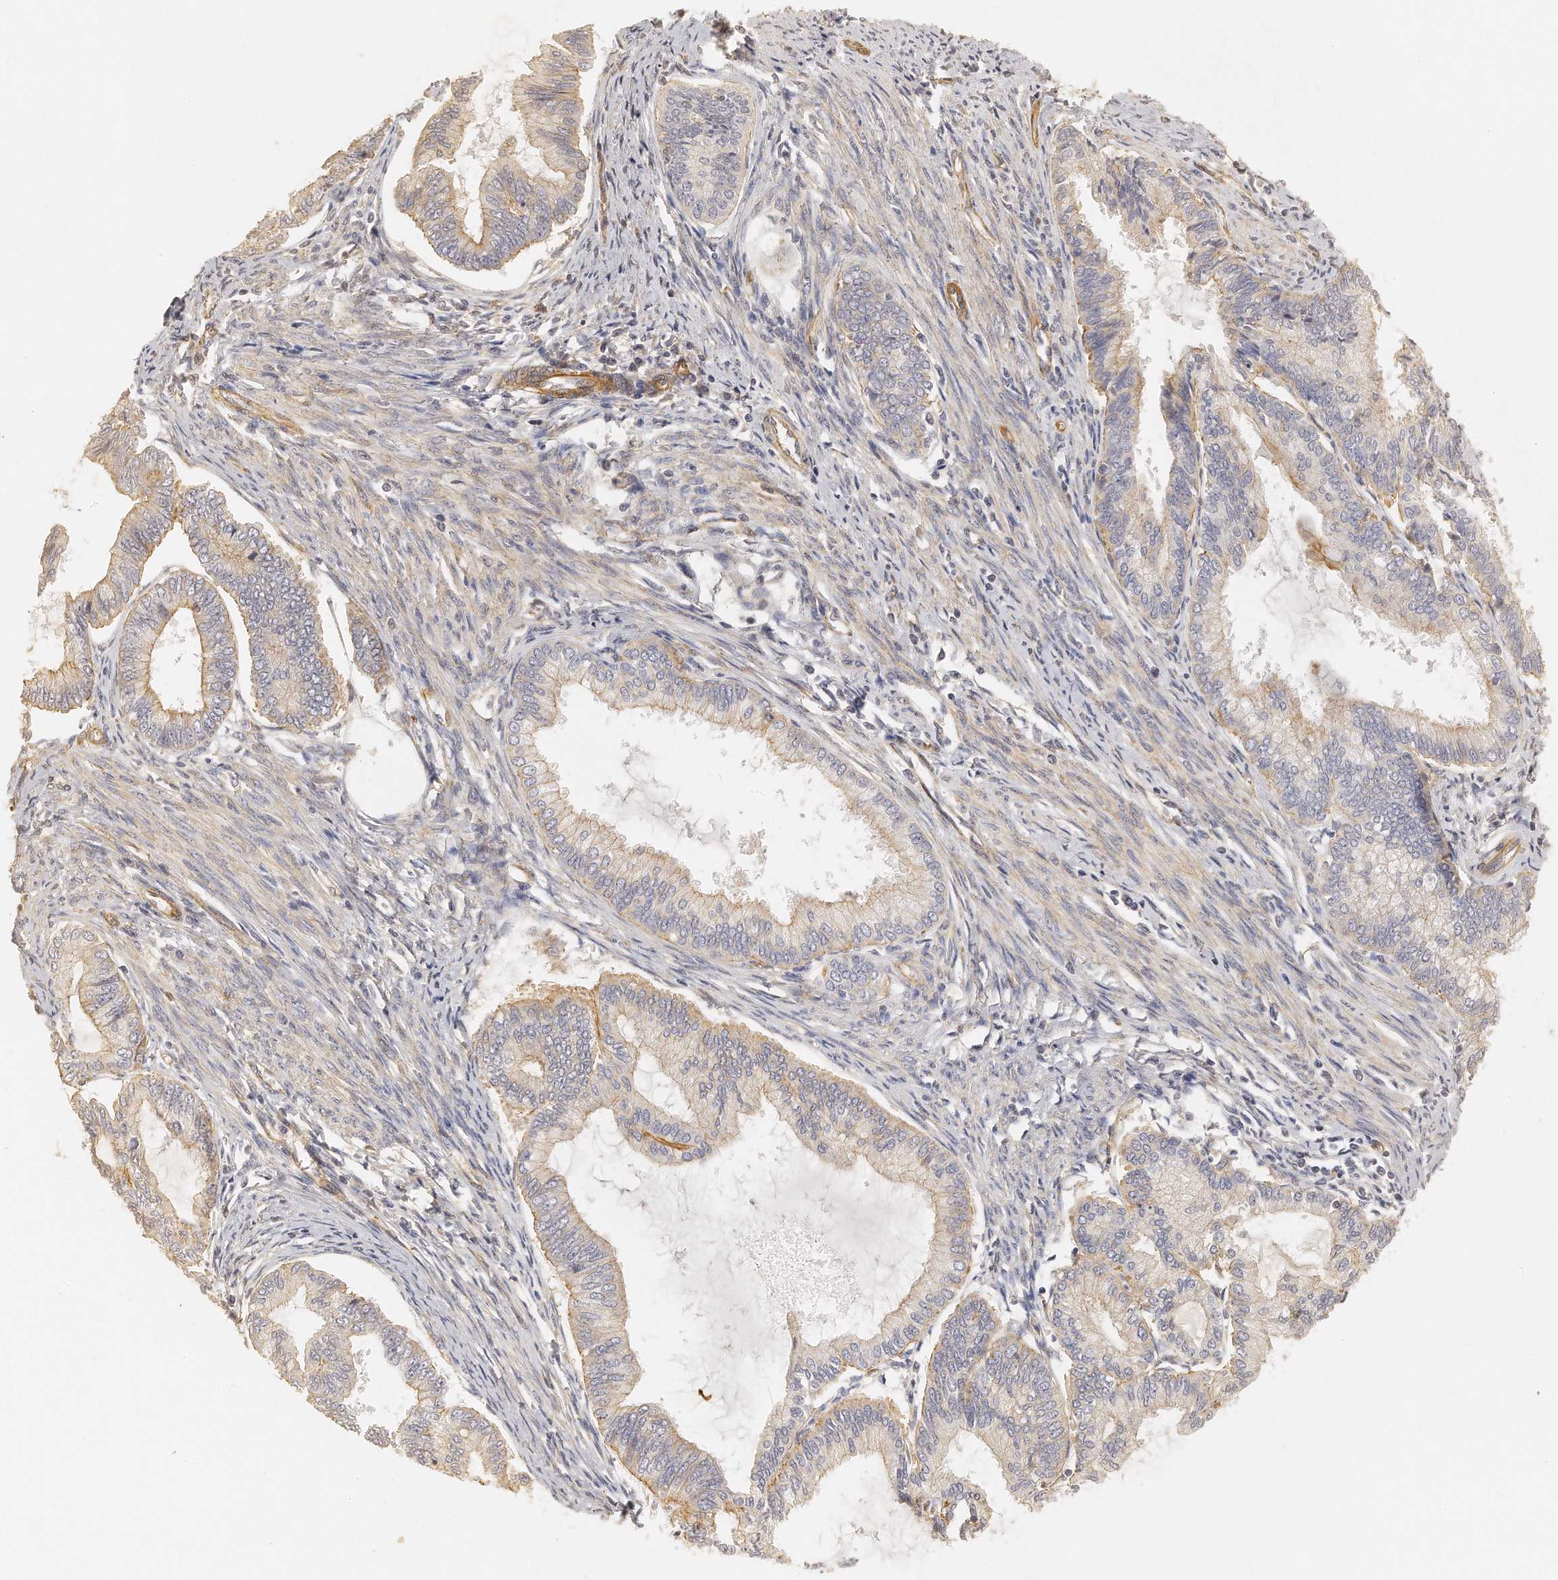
{"staining": {"intensity": "moderate", "quantity": "<25%", "location": "cytoplasmic/membranous"}, "tissue": "endometrial cancer", "cell_type": "Tumor cells", "image_type": "cancer", "snomed": [{"axis": "morphology", "description": "Adenocarcinoma, NOS"}, {"axis": "topography", "description": "Endometrium"}], "caption": "This image displays endometrial cancer (adenocarcinoma) stained with immunohistochemistry (IHC) to label a protein in brown. The cytoplasmic/membranous of tumor cells show moderate positivity for the protein. Nuclei are counter-stained blue.", "gene": "CHST7", "patient": {"sex": "female", "age": 86}}